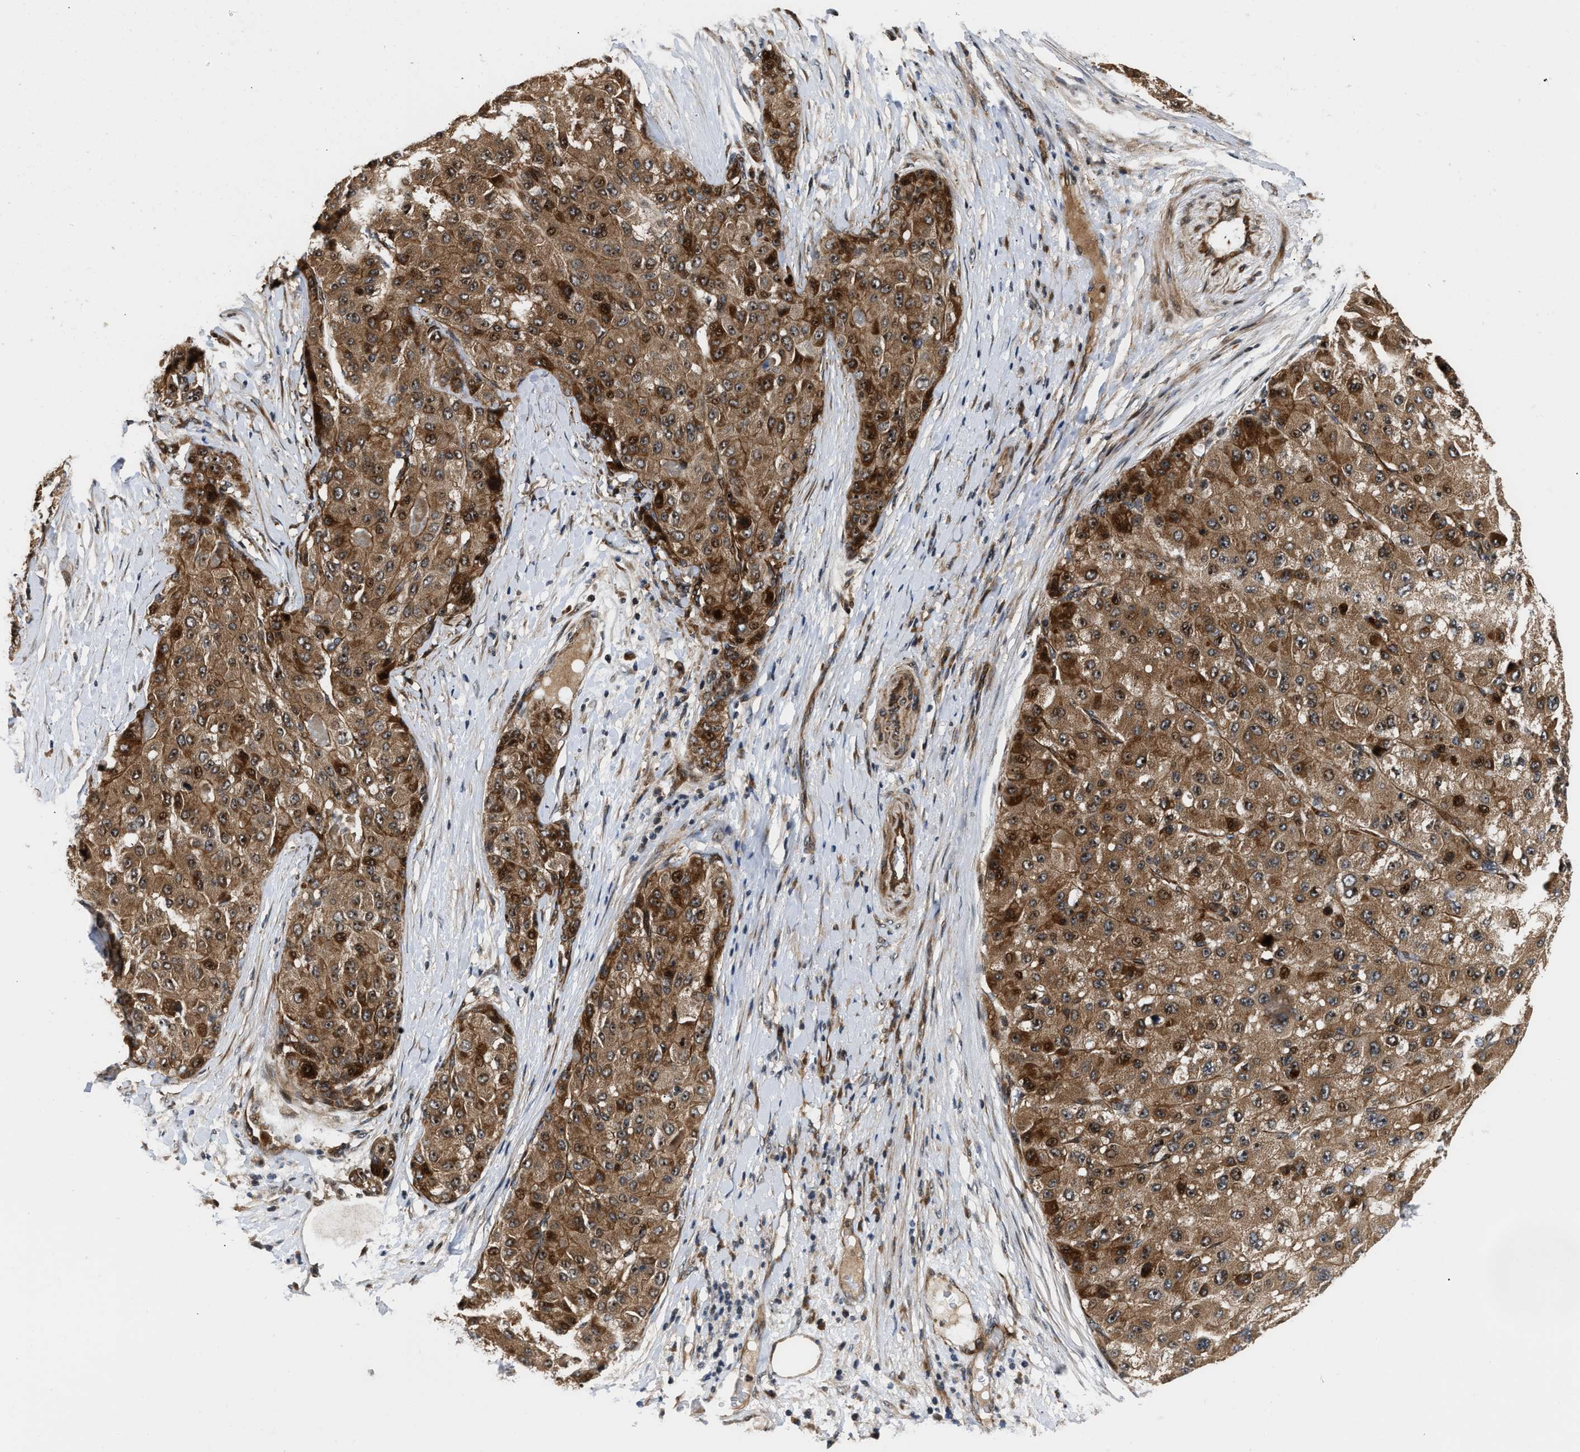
{"staining": {"intensity": "strong", "quantity": ">75%", "location": "cytoplasmic/membranous,nuclear"}, "tissue": "liver cancer", "cell_type": "Tumor cells", "image_type": "cancer", "snomed": [{"axis": "morphology", "description": "Carcinoma, Hepatocellular, NOS"}, {"axis": "topography", "description": "Liver"}], "caption": "A high amount of strong cytoplasmic/membranous and nuclear staining is seen in about >75% of tumor cells in liver cancer tissue. The staining was performed using DAB (3,3'-diaminobenzidine) to visualize the protein expression in brown, while the nuclei were stained in blue with hematoxylin (Magnification: 20x).", "gene": "ALDH3A2", "patient": {"sex": "male", "age": 80}}